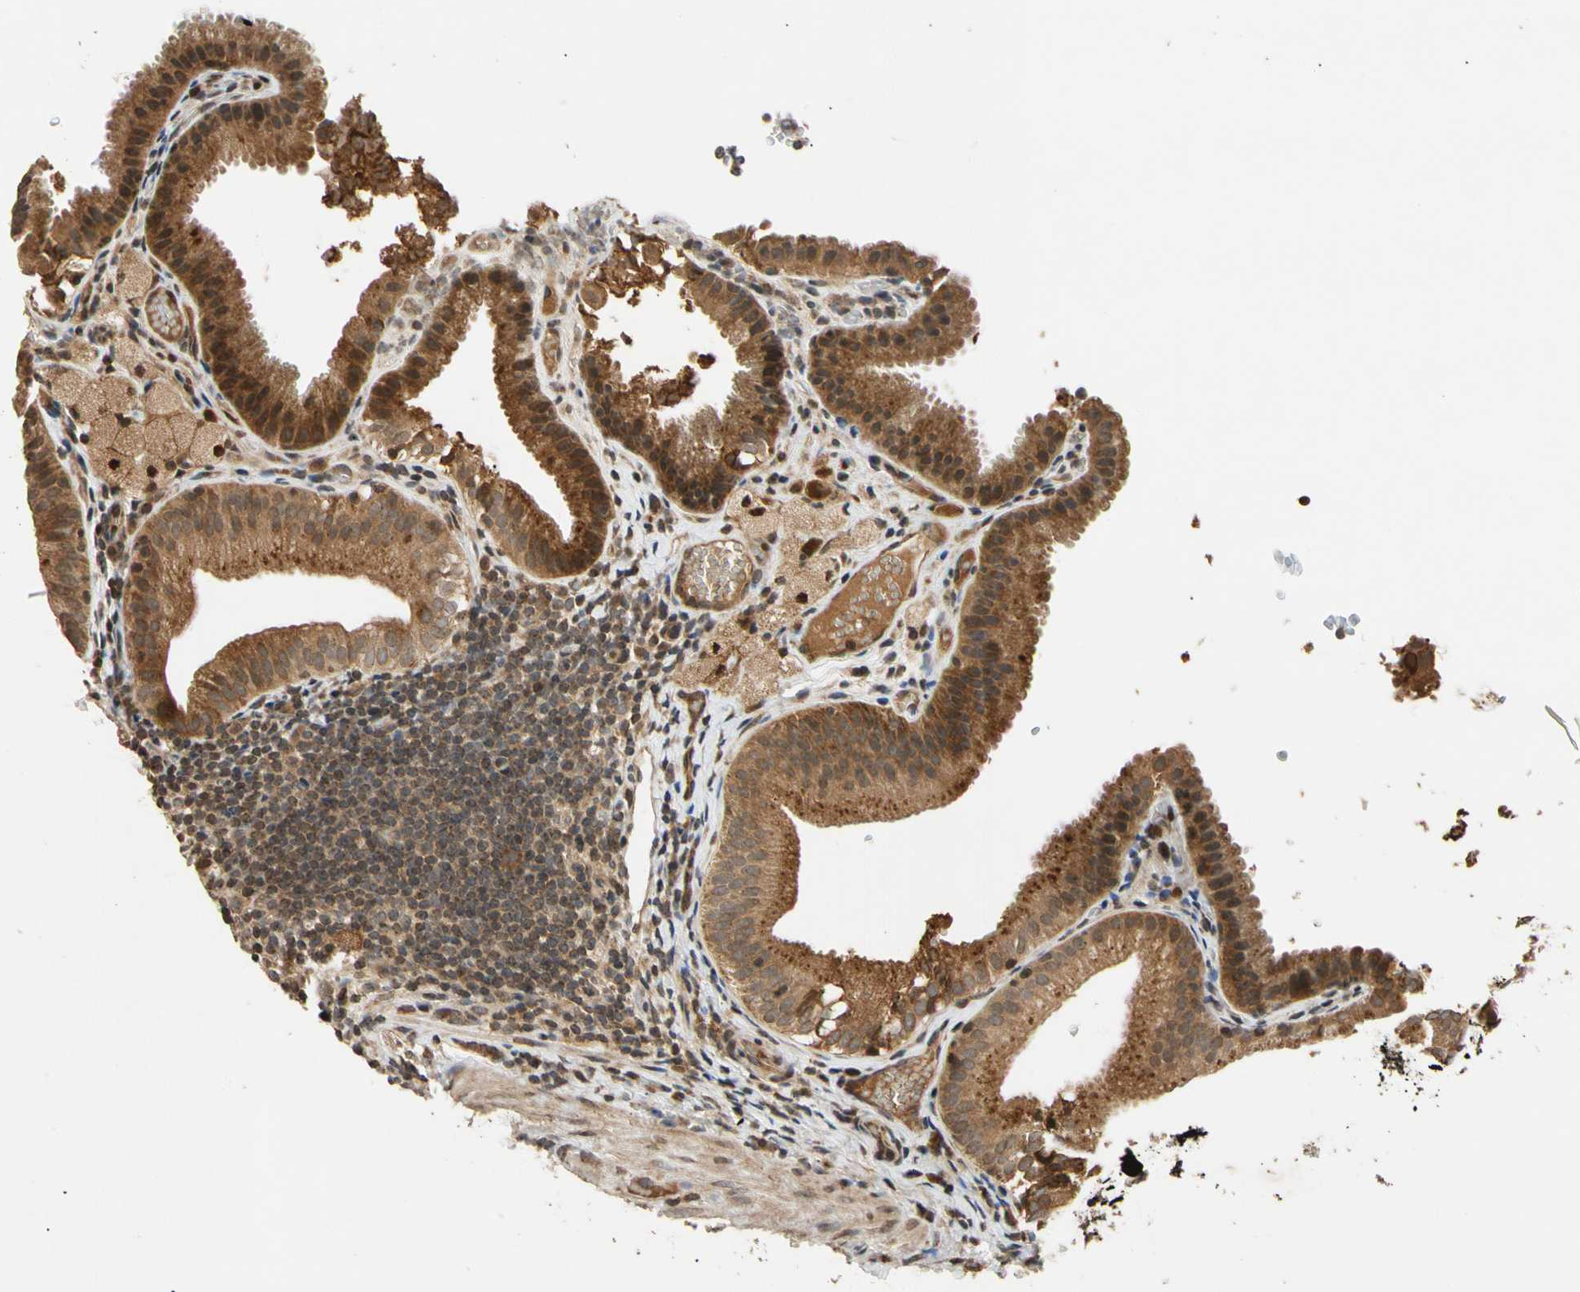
{"staining": {"intensity": "strong", "quantity": ">75%", "location": "cytoplasmic/membranous,nuclear"}, "tissue": "gallbladder", "cell_type": "Glandular cells", "image_type": "normal", "snomed": [{"axis": "morphology", "description": "Normal tissue, NOS"}, {"axis": "topography", "description": "Gallbladder"}], "caption": "Protein expression analysis of normal gallbladder exhibits strong cytoplasmic/membranous,nuclear staining in approximately >75% of glandular cells. The staining was performed using DAB (3,3'-diaminobenzidine), with brown indicating positive protein expression. Nuclei are stained blue with hematoxylin.", "gene": "MRPS22", "patient": {"sex": "female", "age": 24}}